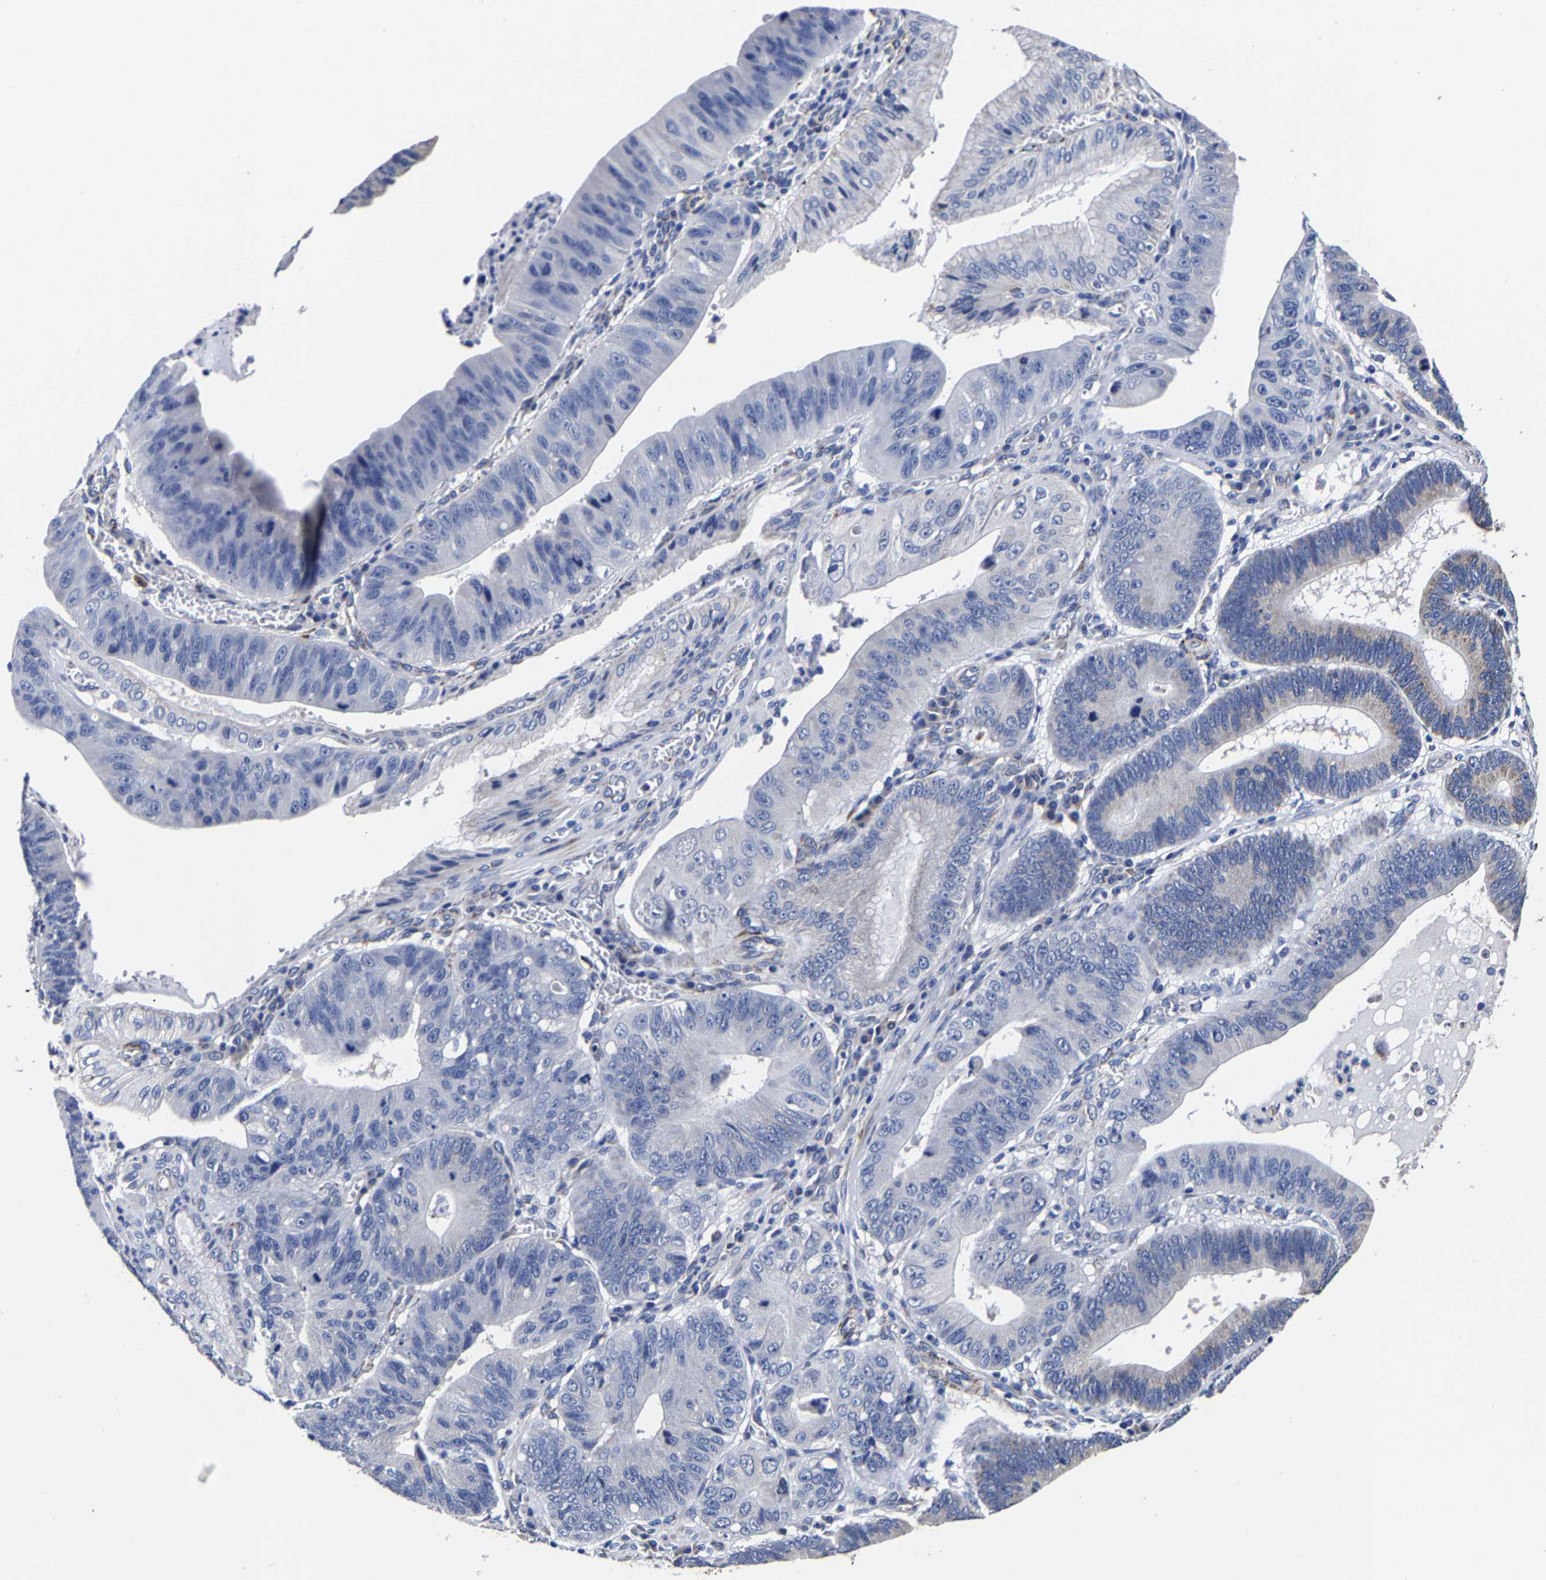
{"staining": {"intensity": "weak", "quantity": "<25%", "location": "cytoplasmic/membranous"}, "tissue": "stomach cancer", "cell_type": "Tumor cells", "image_type": "cancer", "snomed": [{"axis": "morphology", "description": "Adenocarcinoma, NOS"}, {"axis": "topography", "description": "Stomach"}], "caption": "This is an immunohistochemistry (IHC) micrograph of stomach cancer (adenocarcinoma). There is no positivity in tumor cells.", "gene": "AASS", "patient": {"sex": "male", "age": 59}}